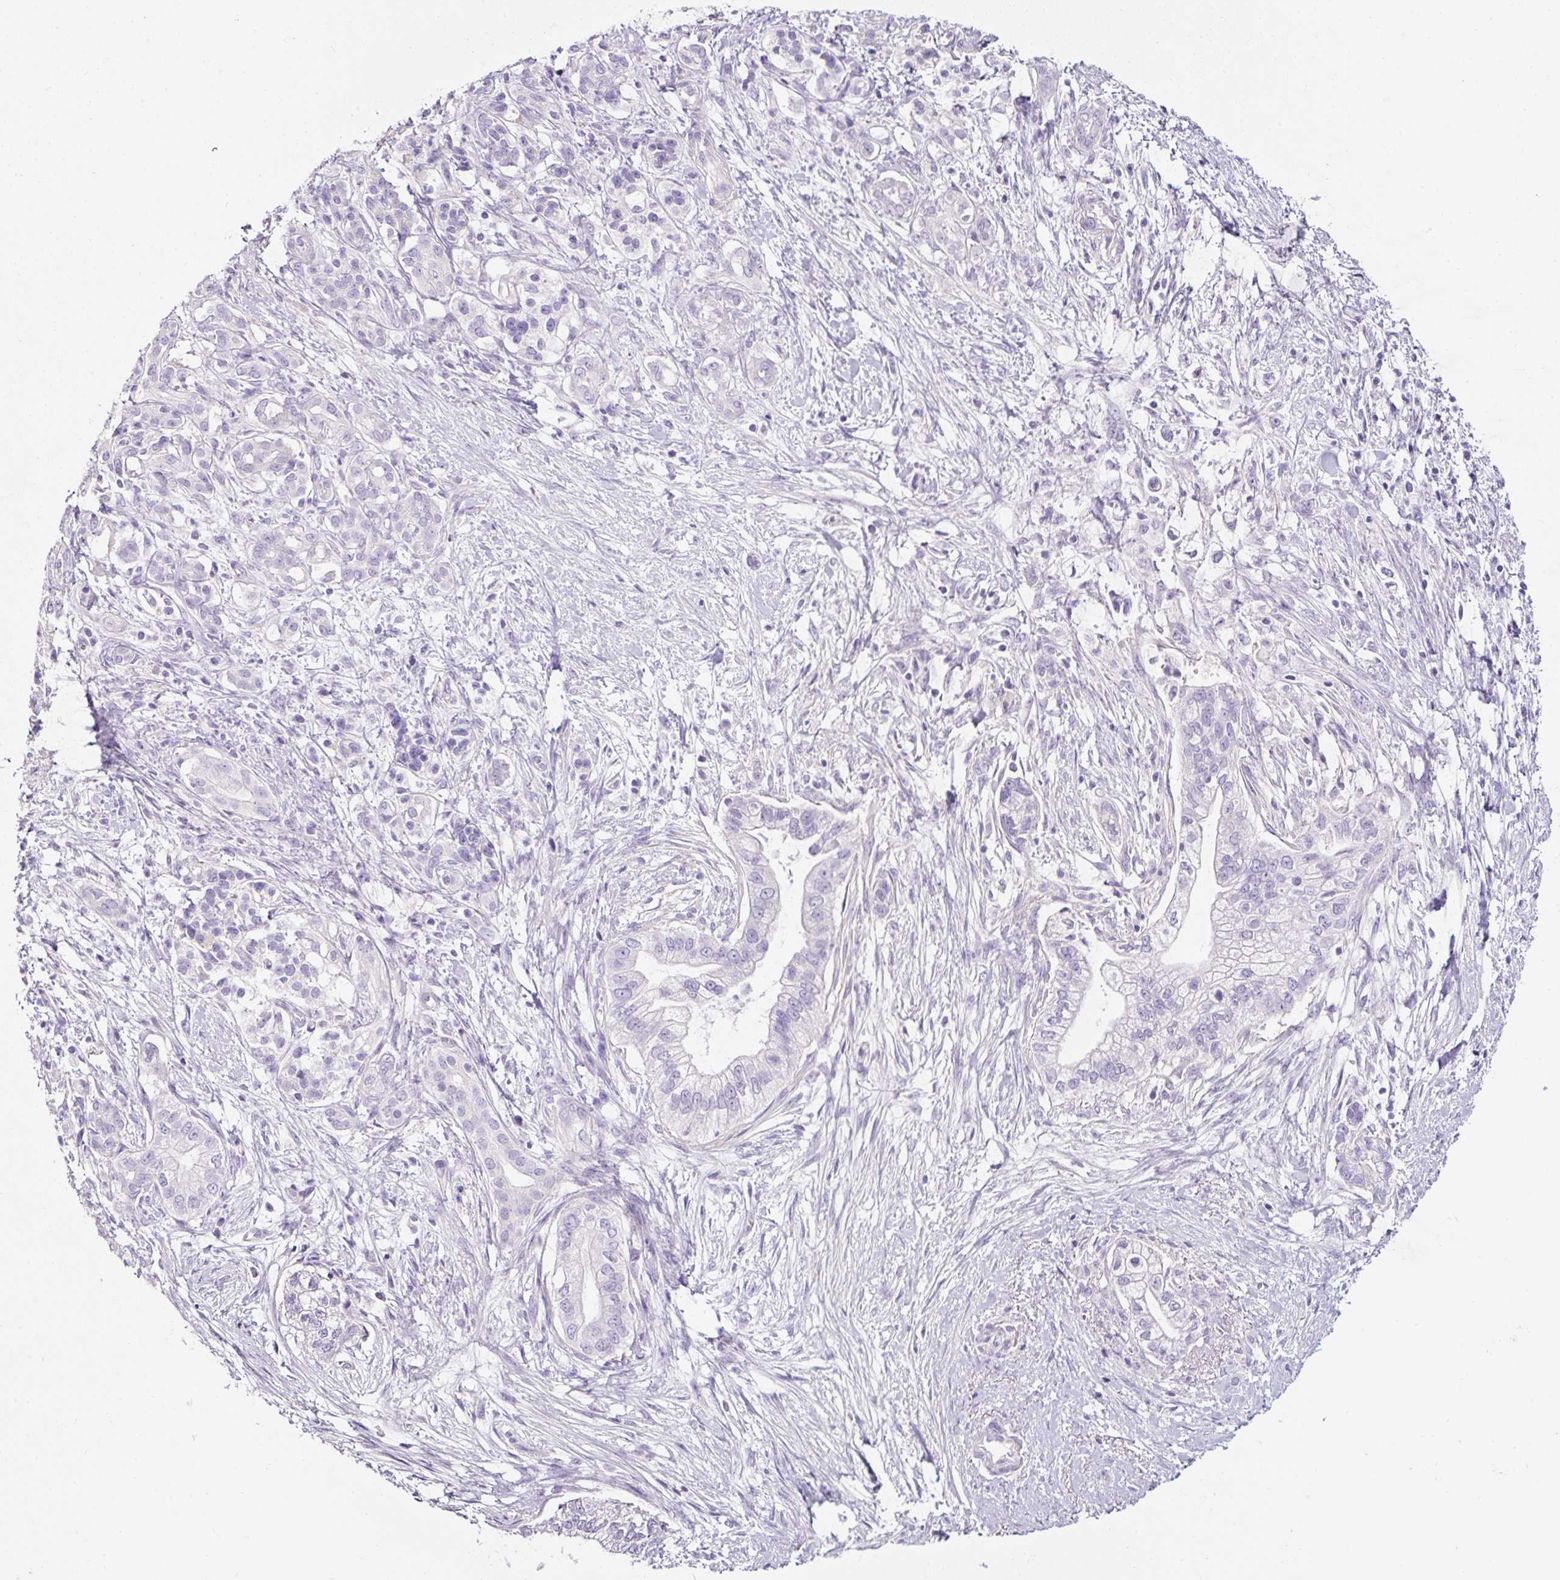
{"staining": {"intensity": "negative", "quantity": "none", "location": "none"}, "tissue": "pancreatic cancer", "cell_type": "Tumor cells", "image_type": "cancer", "snomed": [{"axis": "morphology", "description": "Adenocarcinoma, NOS"}, {"axis": "topography", "description": "Pancreas"}], "caption": "Tumor cells show no significant protein positivity in adenocarcinoma (pancreatic). (DAB immunohistochemistry (IHC) visualized using brightfield microscopy, high magnification).", "gene": "OR14A2", "patient": {"sex": "male", "age": 70}}